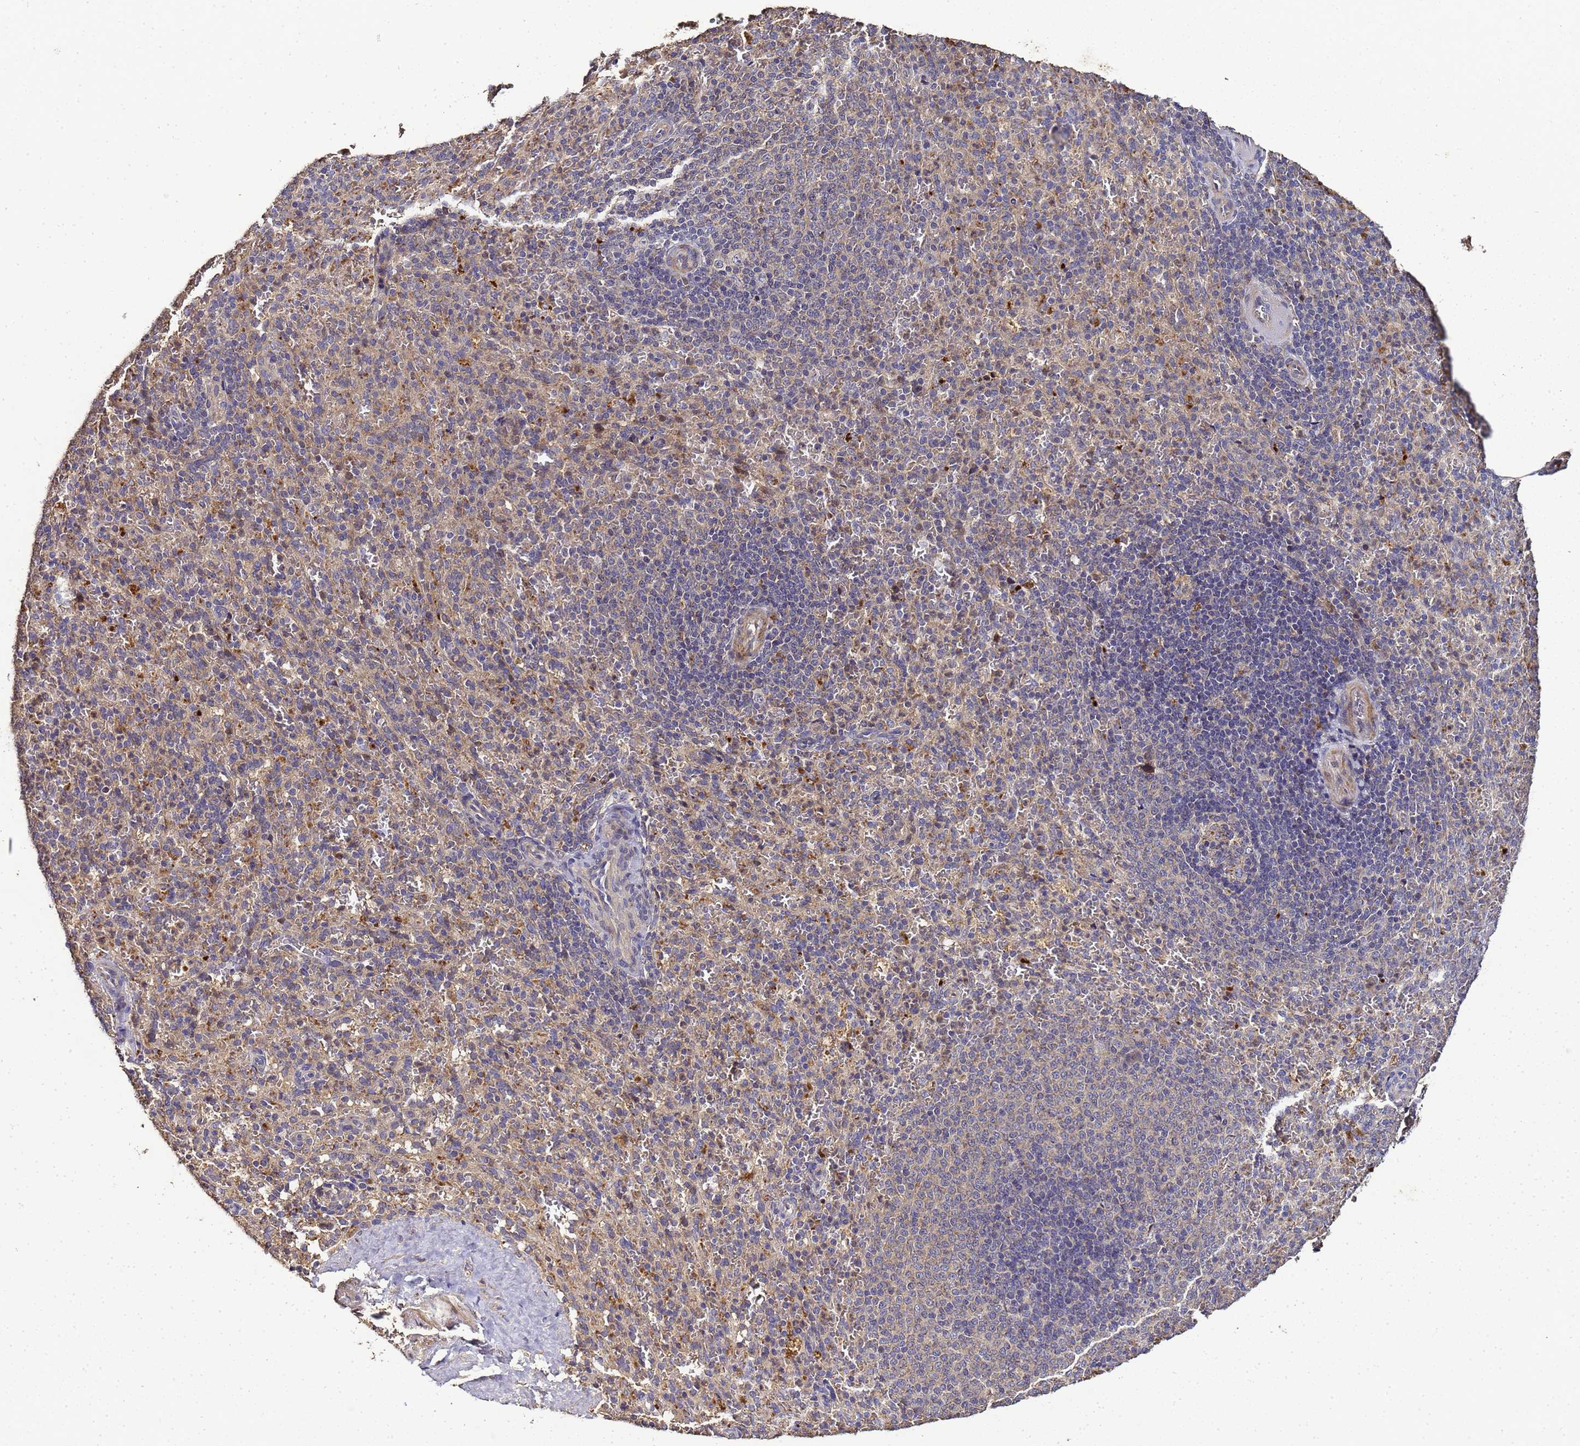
{"staining": {"intensity": "weak", "quantity": "25%-75%", "location": "cytoplasmic/membranous"}, "tissue": "spleen", "cell_type": "Cells in red pulp", "image_type": "normal", "snomed": [{"axis": "morphology", "description": "Normal tissue, NOS"}, {"axis": "topography", "description": "Spleen"}], "caption": "High-power microscopy captured an immunohistochemistry (IHC) micrograph of benign spleen, revealing weak cytoplasmic/membranous positivity in approximately 25%-75% of cells in red pulp. (Stains: DAB (3,3'-diaminobenzidine) in brown, nuclei in blue, Microscopy: brightfield microscopy at high magnification).", "gene": "LGI4", "patient": {"sex": "female", "age": 21}}